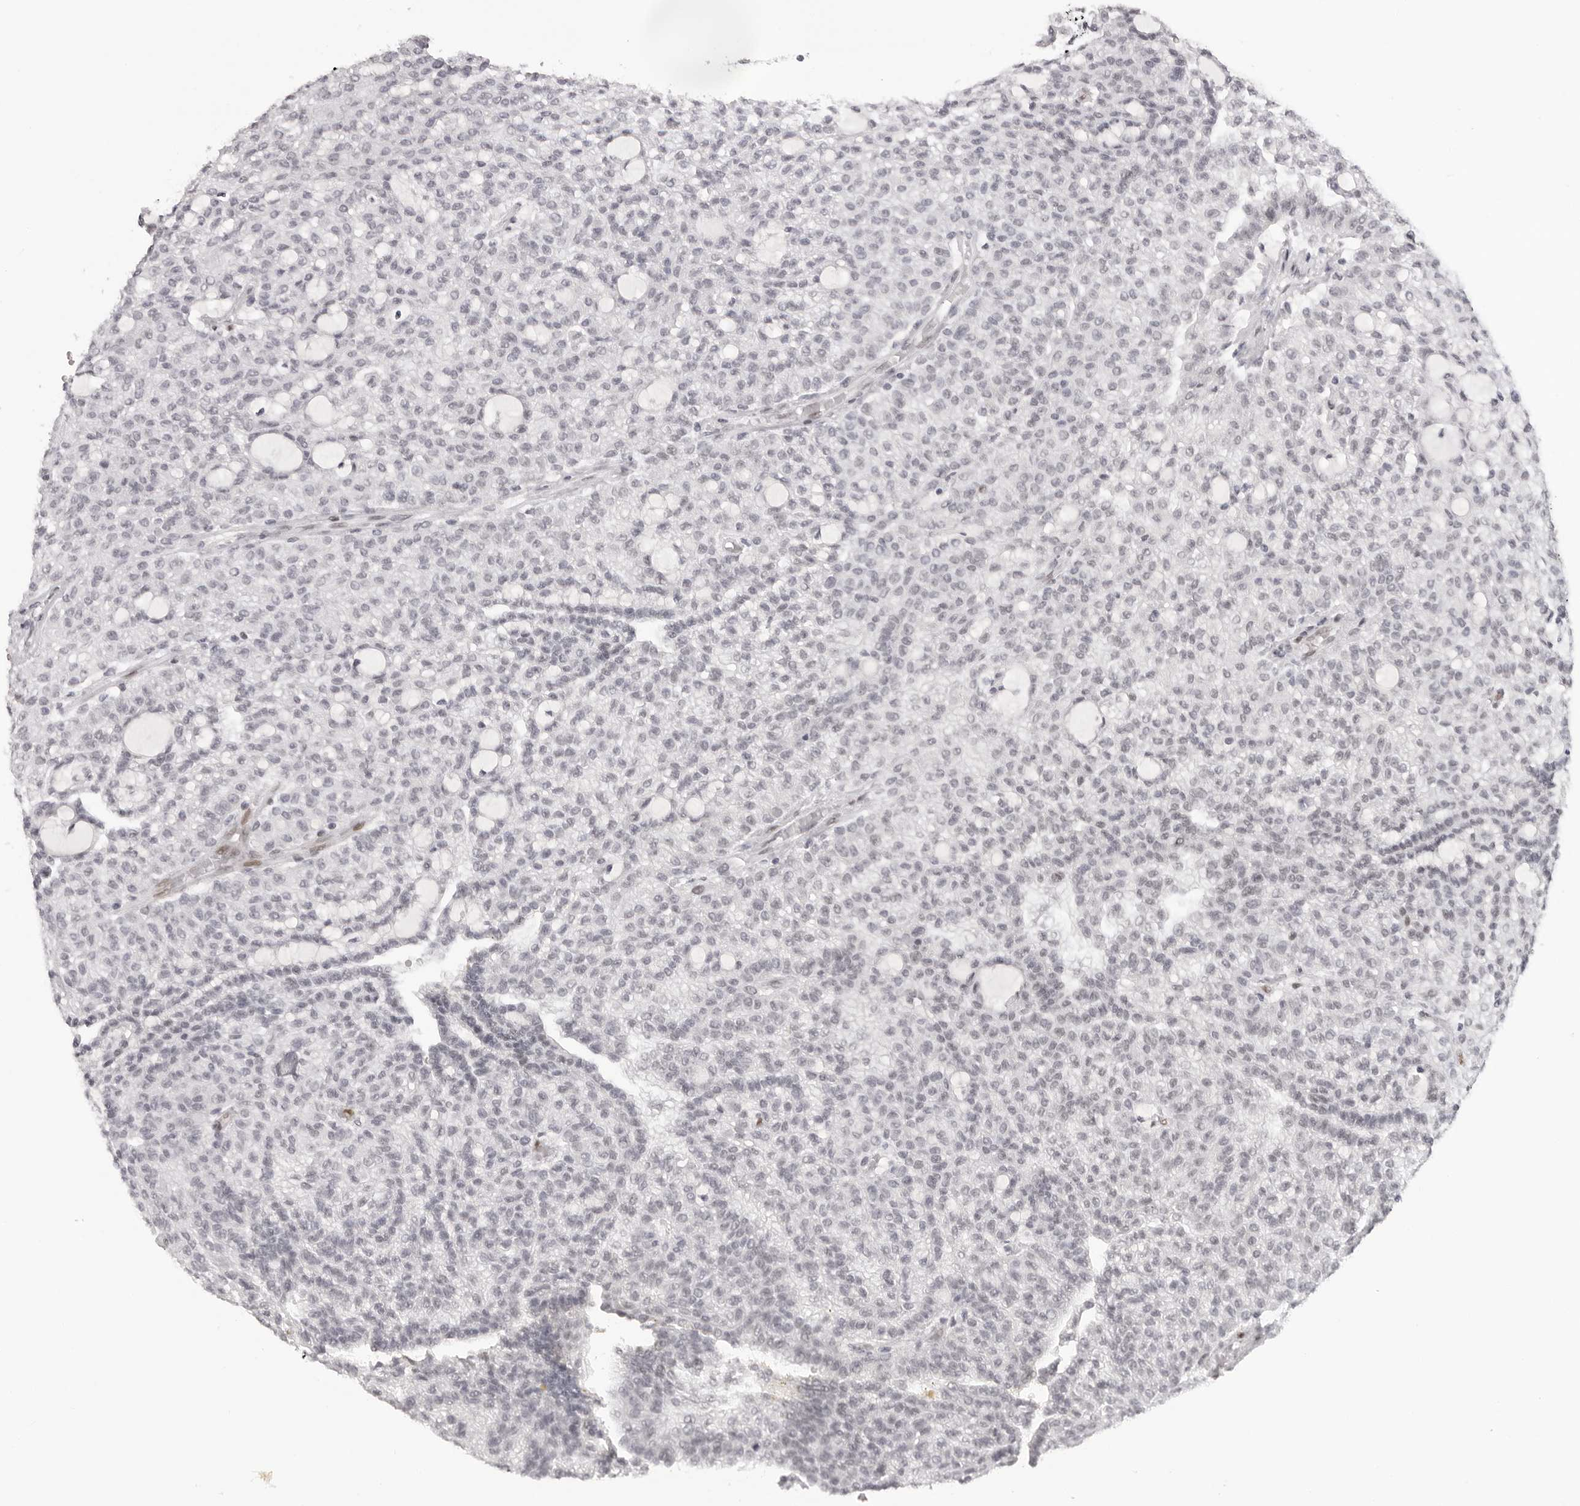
{"staining": {"intensity": "negative", "quantity": "none", "location": "none"}, "tissue": "renal cancer", "cell_type": "Tumor cells", "image_type": "cancer", "snomed": [{"axis": "morphology", "description": "Adenocarcinoma, NOS"}, {"axis": "topography", "description": "Kidney"}], "caption": "This is a histopathology image of IHC staining of adenocarcinoma (renal), which shows no positivity in tumor cells.", "gene": "MAFK", "patient": {"sex": "male", "age": 63}}